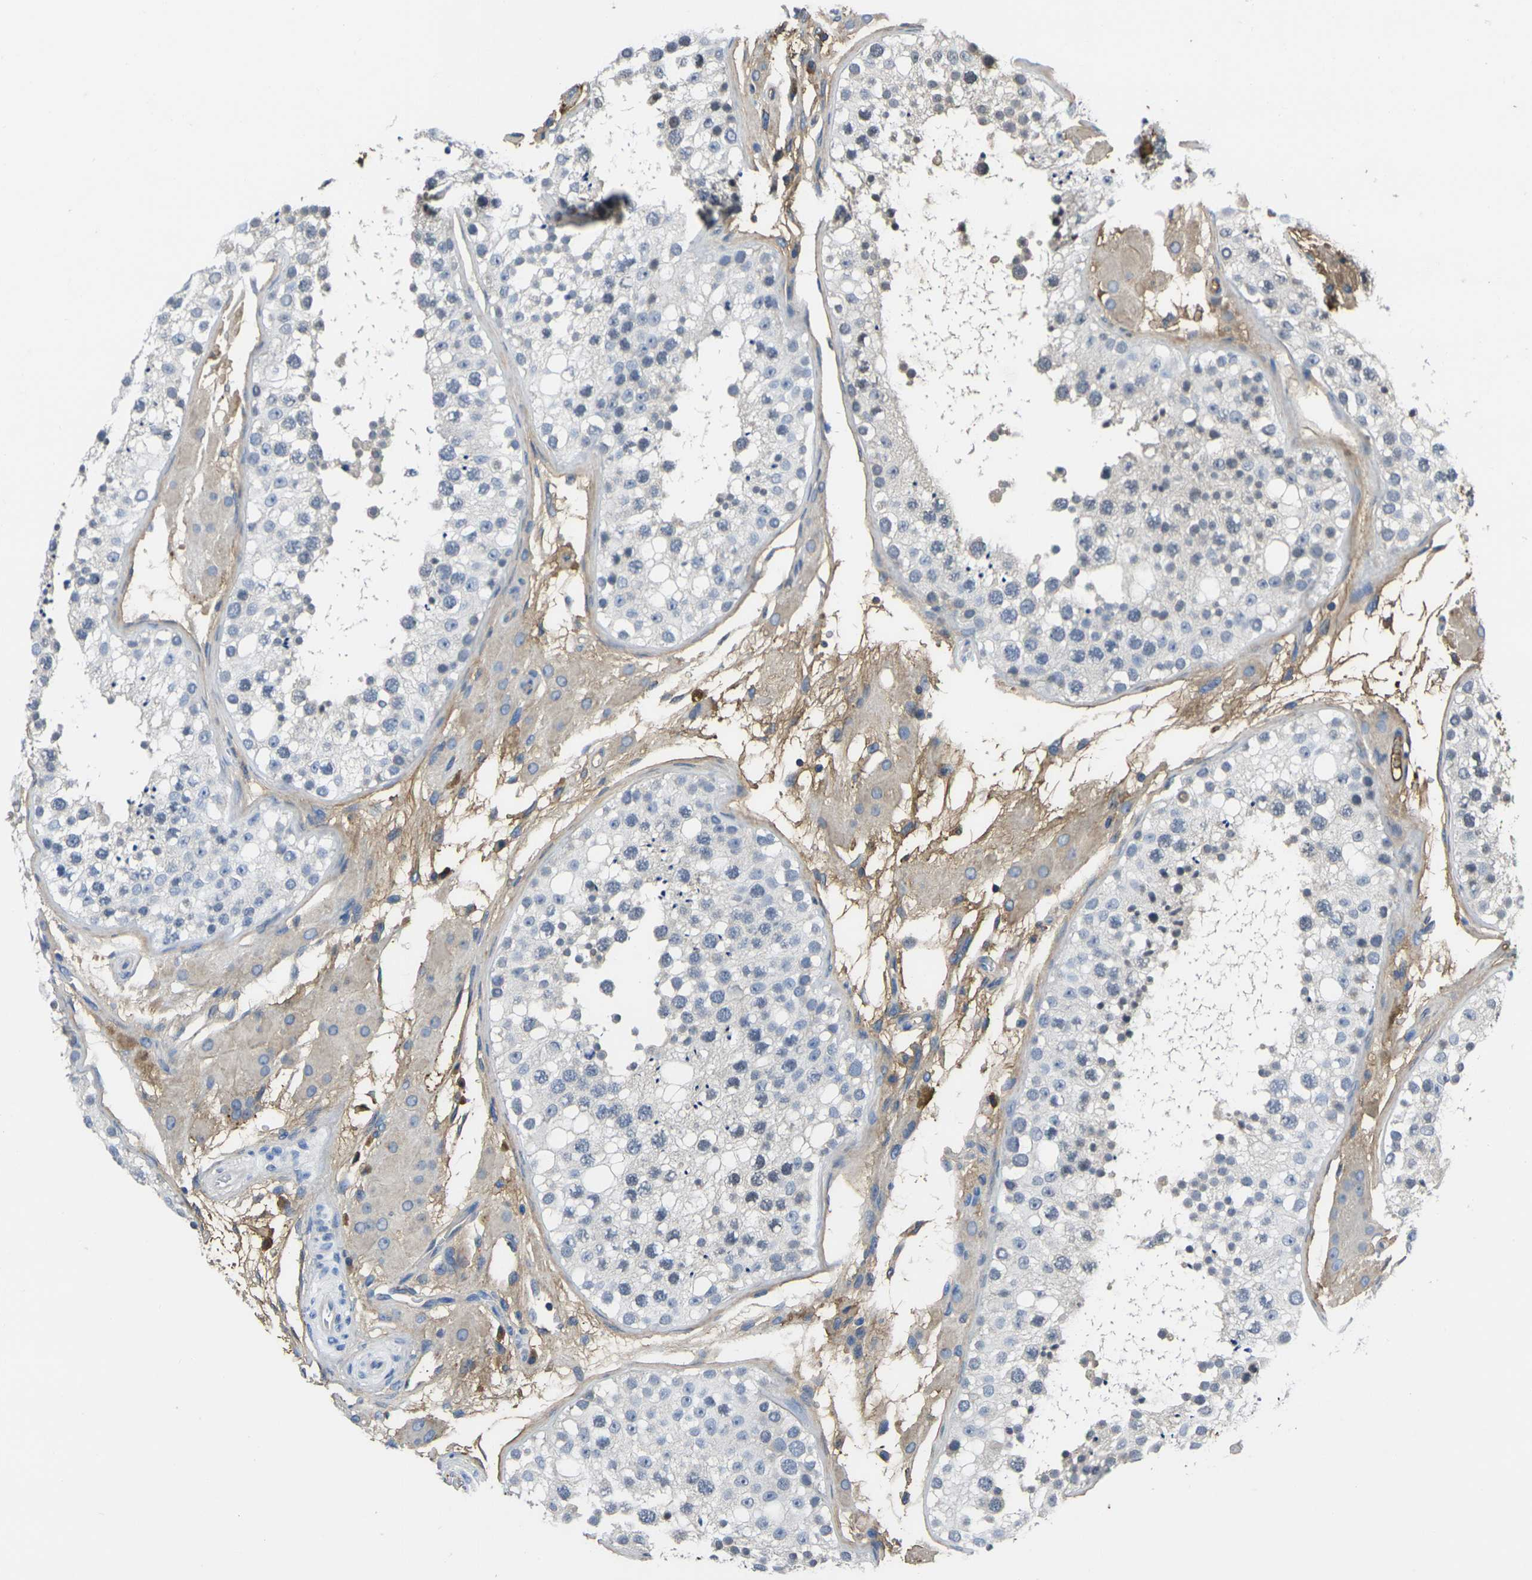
{"staining": {"intensity": "weak", "quantity": "<25%", "location": "cytoplasmic/membranous"}, "tissue": "testis", "cell_type": "Cells in seminiferous ducts", "image_type": "normal", "snomed": [{"axis": "morphology", "description": "Normal tissue, NOS"}, {"axis": "topography", "description": "Testis"}], "caption": "Photomicrograph shows no significant protein staining in cells in seminiferous ducts of unremarkable testis.", "gene": "GREM2", "patient": {"sex": "male", "age": 26}}